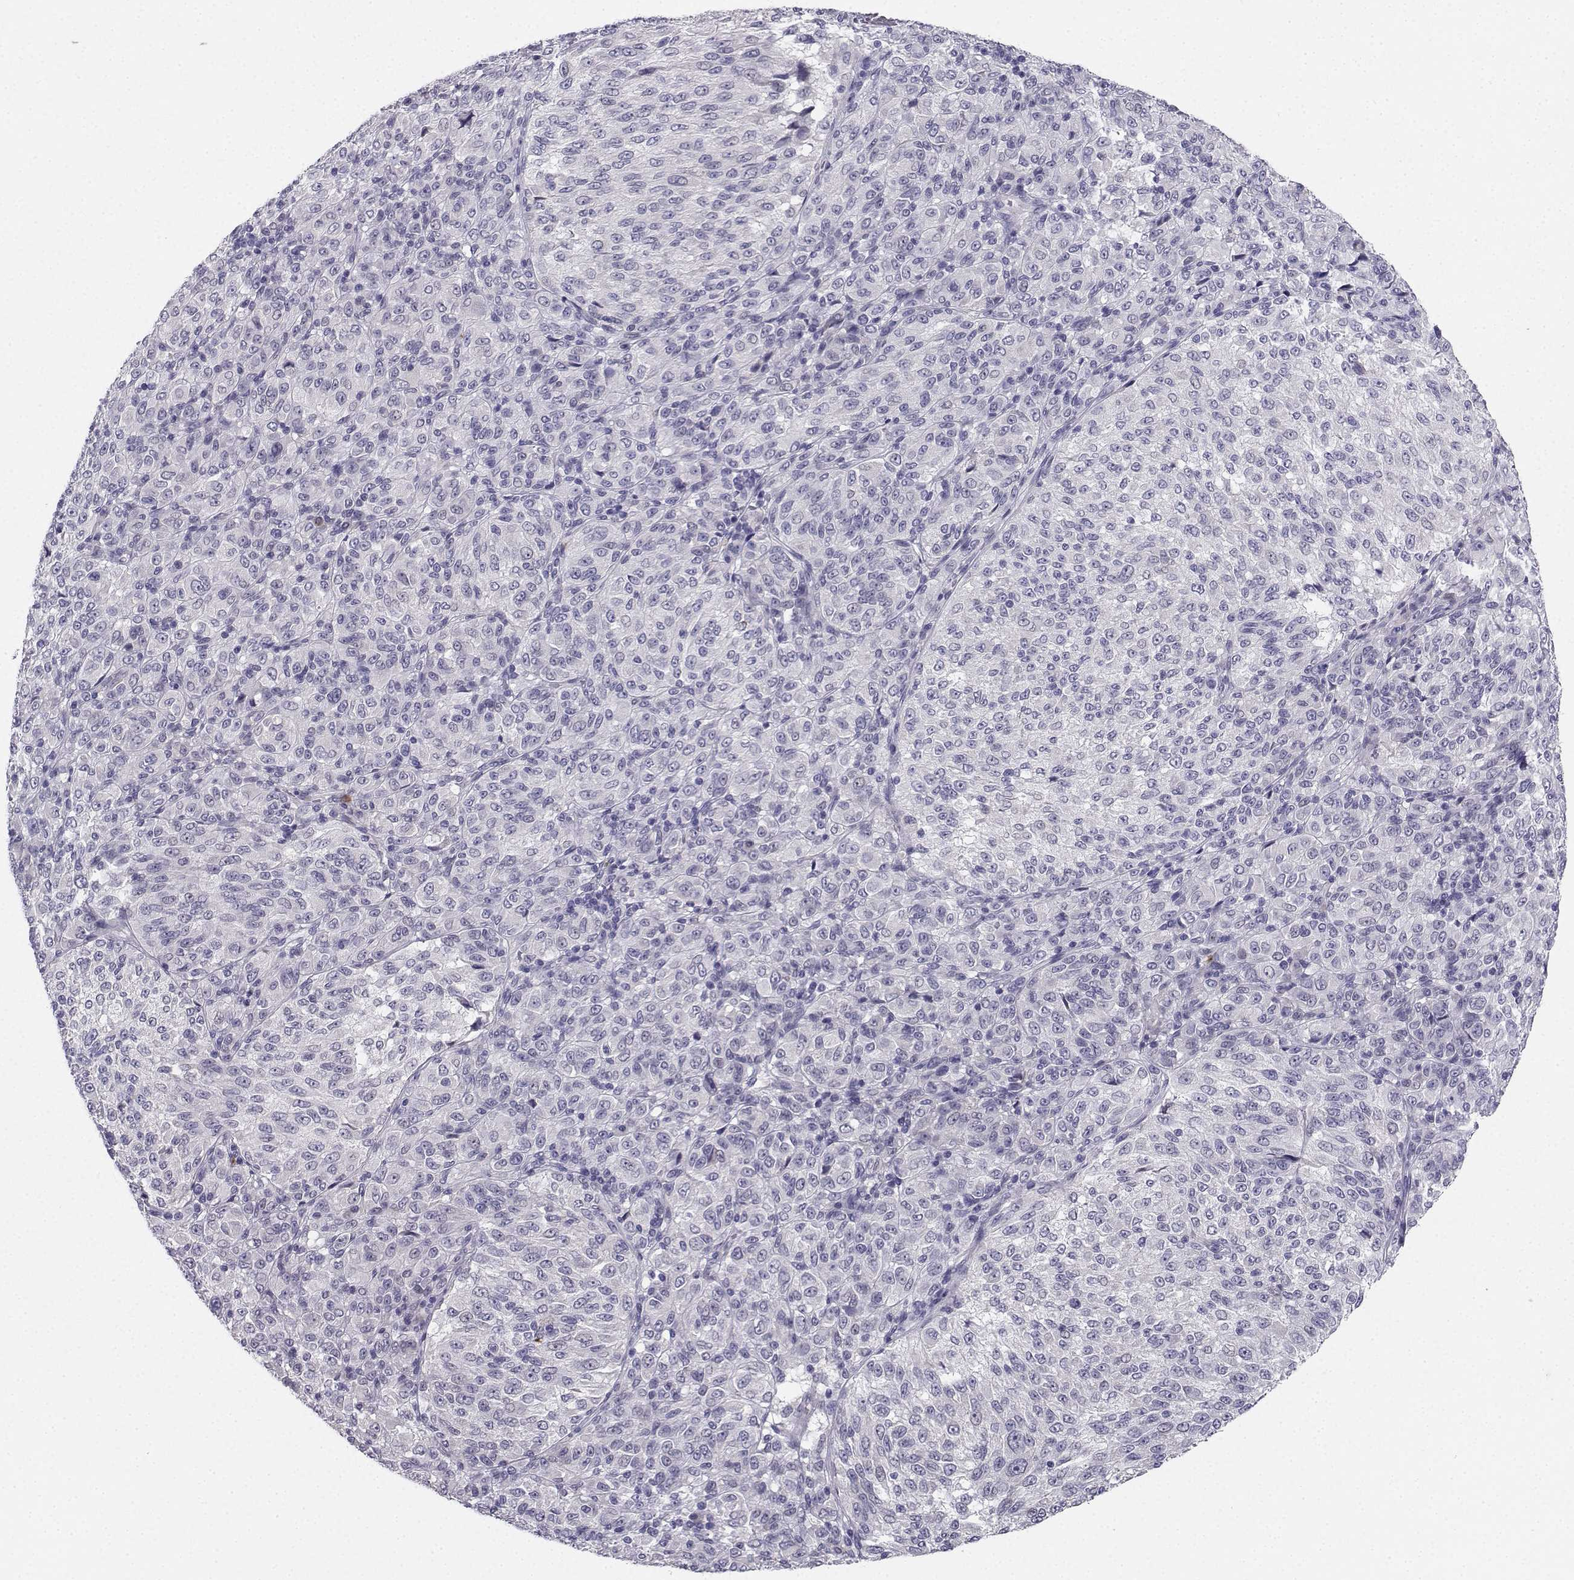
{"staining": {"intensity": "negative", "quantity": "none", "location": "none"}, "tissue": "melanoma", "cell_type": "Tumor cells", "image_type": "cancer", "snomed": [{"axis": "morphology", "description": "Malignant melanoma, Metastatic site"}, {"axis": "topography", "description": "Brain"}], "caption": "DAB immunohistochemical staining of human melanoma shows no significant expression in tumor cells. (DAB (3,3'-diaminobenzidine) IHC, high magnification).", "gene": "CALY", "patient": {"sex": "female", "age": 56}}